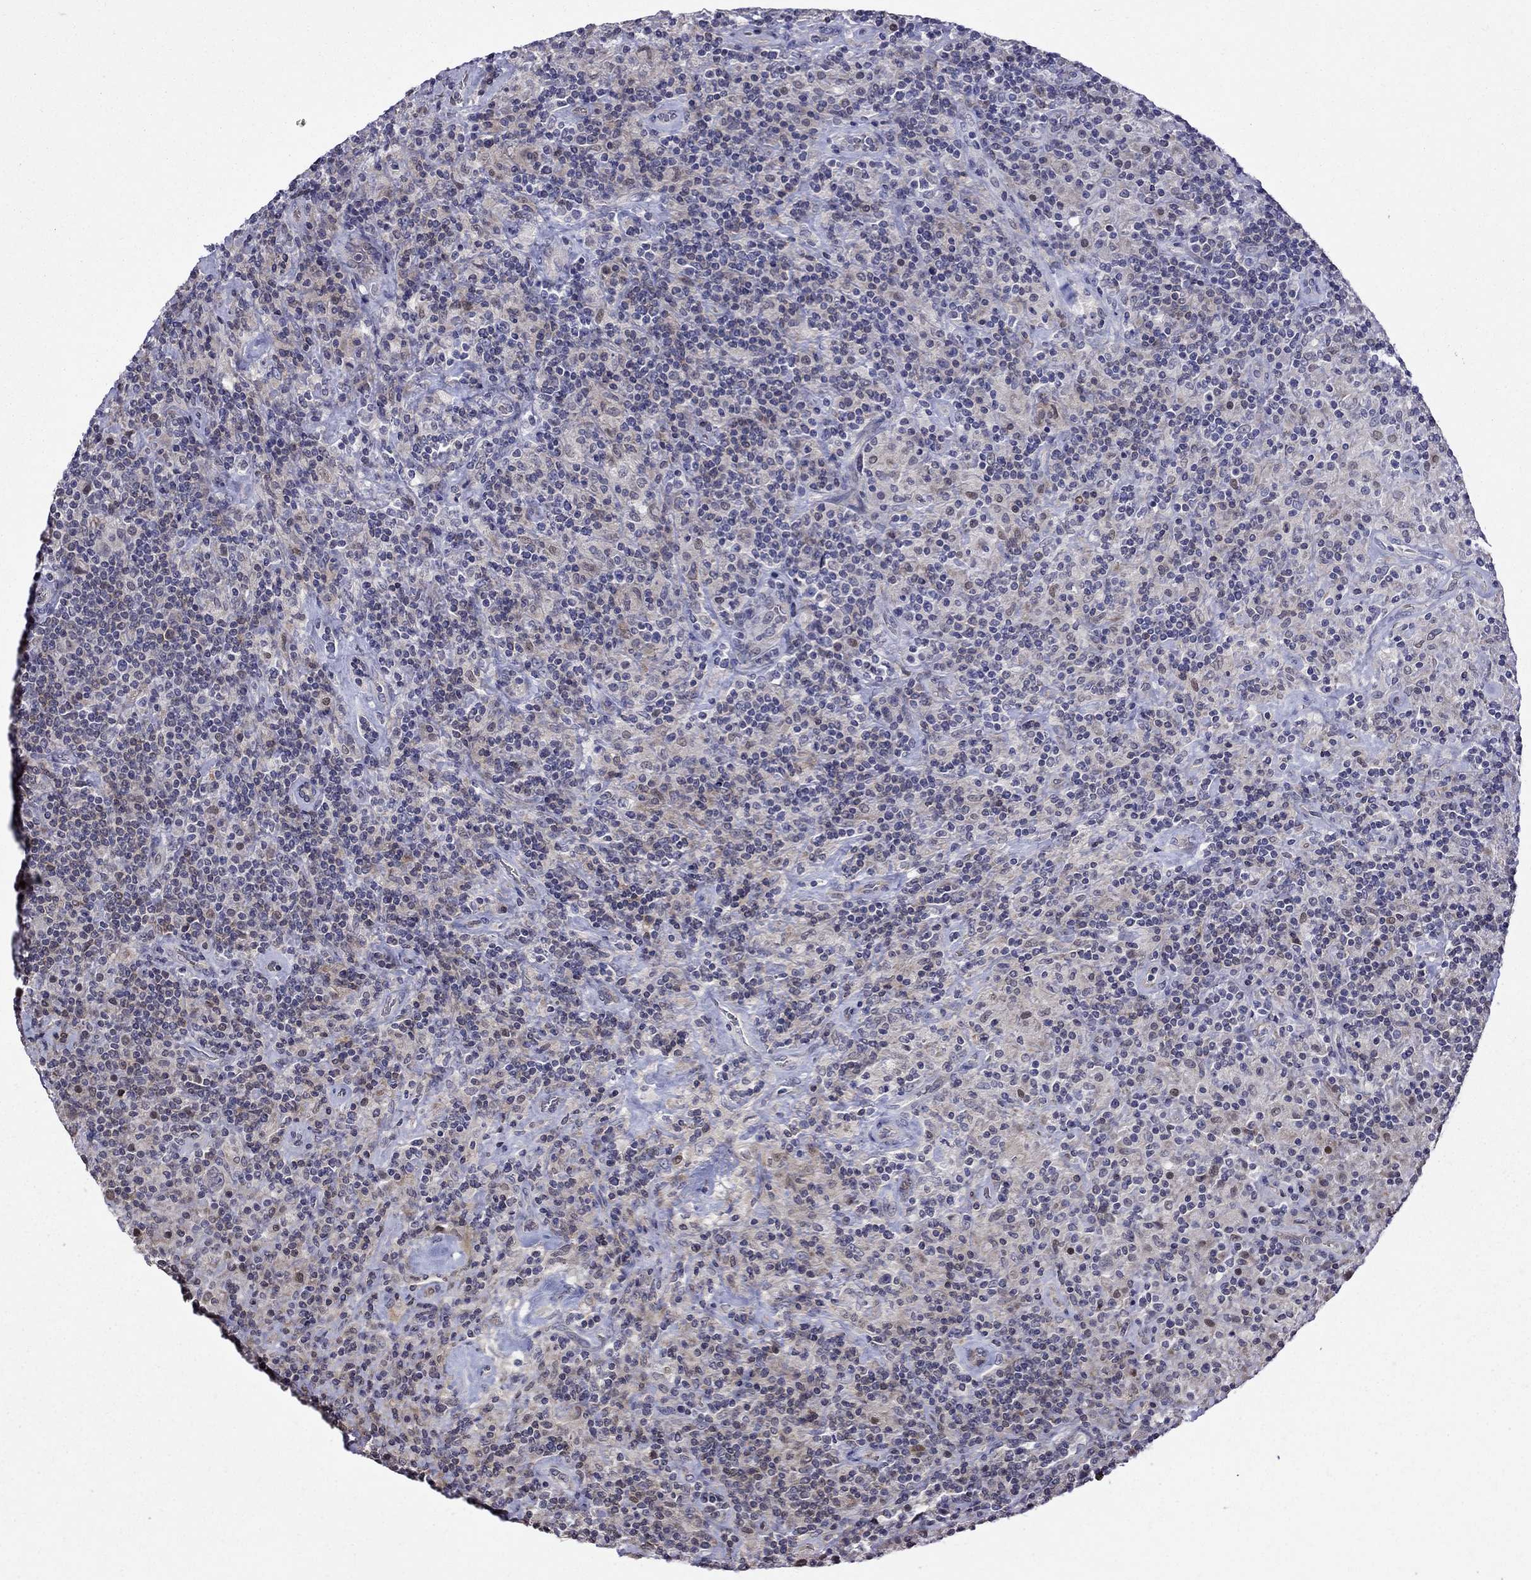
{"staining": {"intensity": "negative", "quantity": "none", "location": "none"}, "tissue": "lymphoma", "cell_type": "Tumor cells", "image_type": "cancer", "snomed": [{"axis": "morphology", "description": "Hodgkin's disease, NOS"}, {"axis": "topography", "description": "Lymph node"}], "caption": "Human lymphoma stained for a protein using immunohistochemistry (IHC) demonstrates no positivity in tumor cells.", "gene": "ADAM28", "patient": {"sex": "male", "age": 70}}